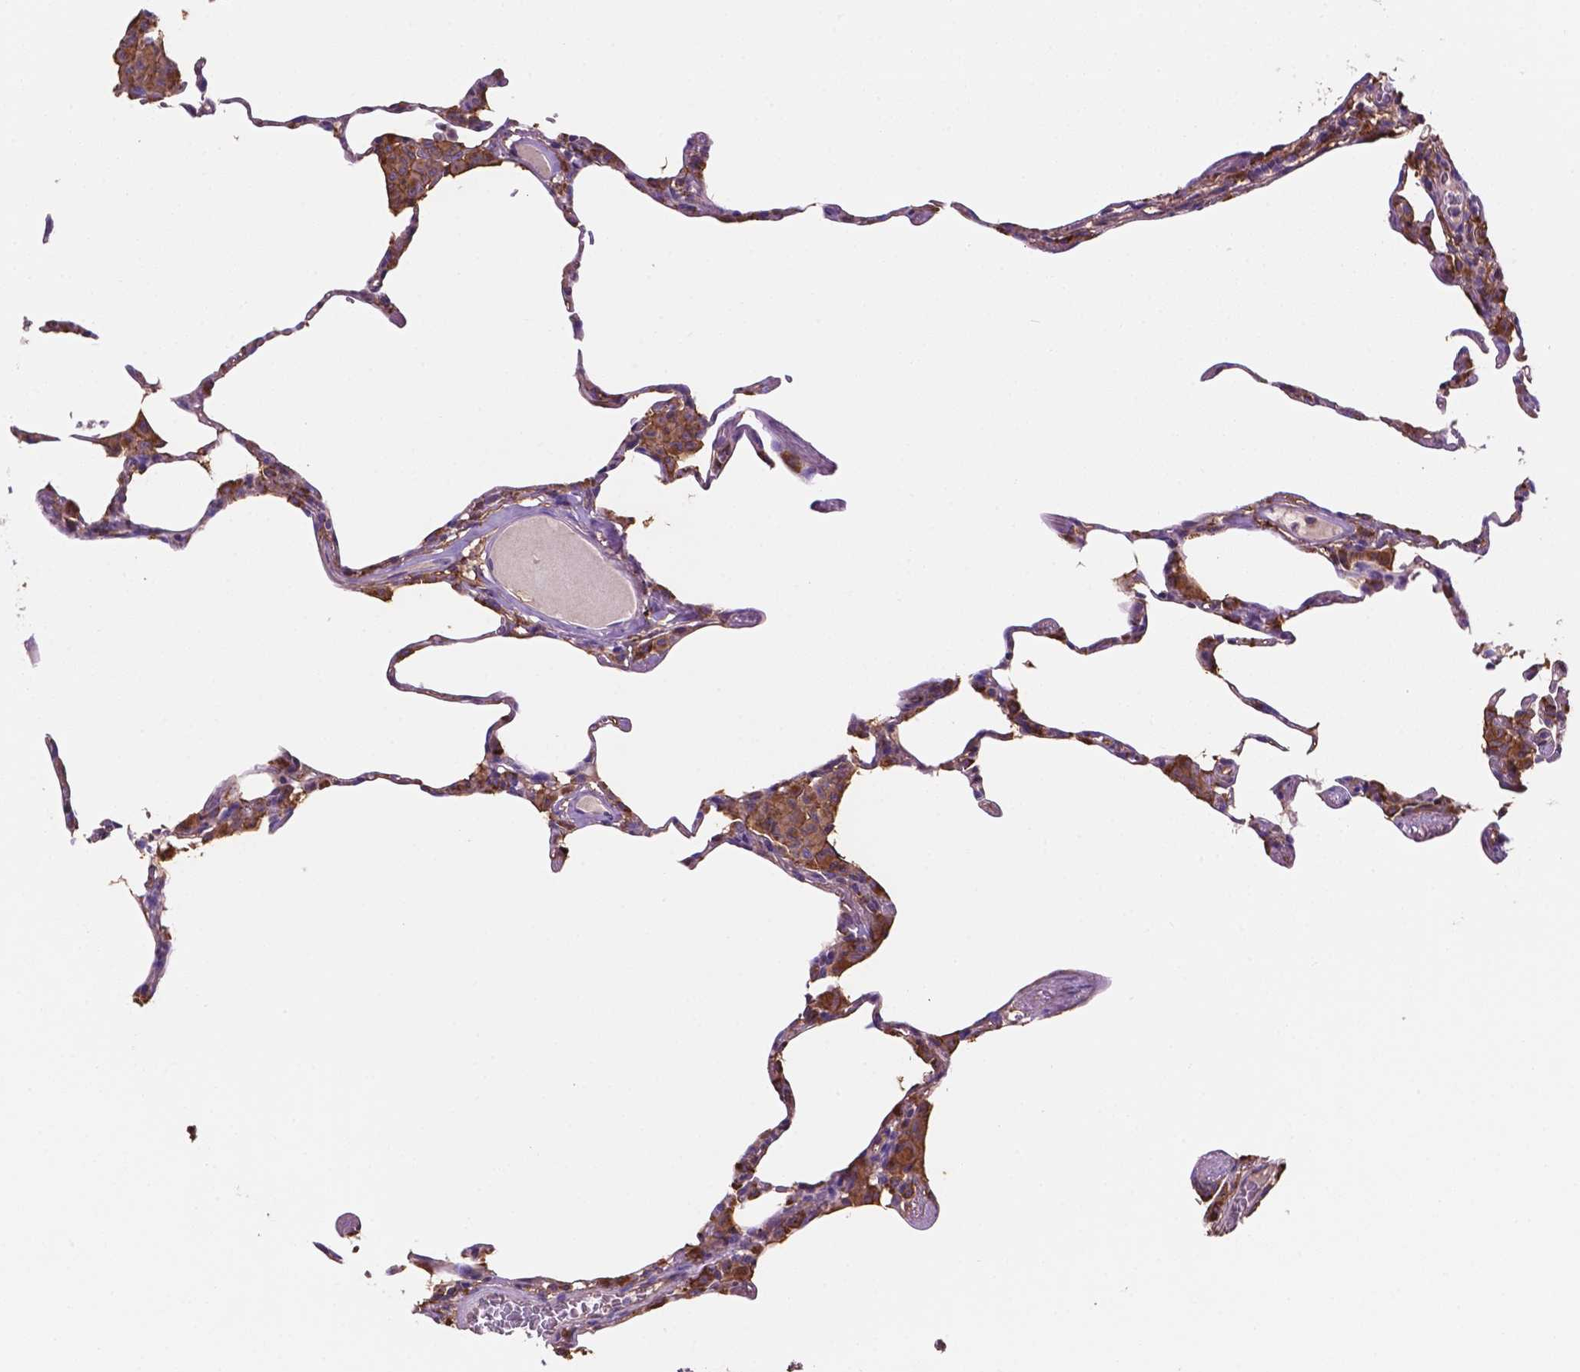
{"staining": {"intensity": "negative", "quantity": "none", "location": "none"}, "tissue": "lung", "cell_type": "Alveolar cells", "image_type": "normal", "snomed": [{"axis": "morphology", "description": "Normal tissue, NOS"}, {"axis": "topography", "description": "Lung"}], "caption": "This is a micrograph of immunohistochemistry (IHC) staining of normal lung, which shows no staining in alveolar cells.", "gene": "MKRN2OS", "patient": {"sex": "female", "age": 57}}